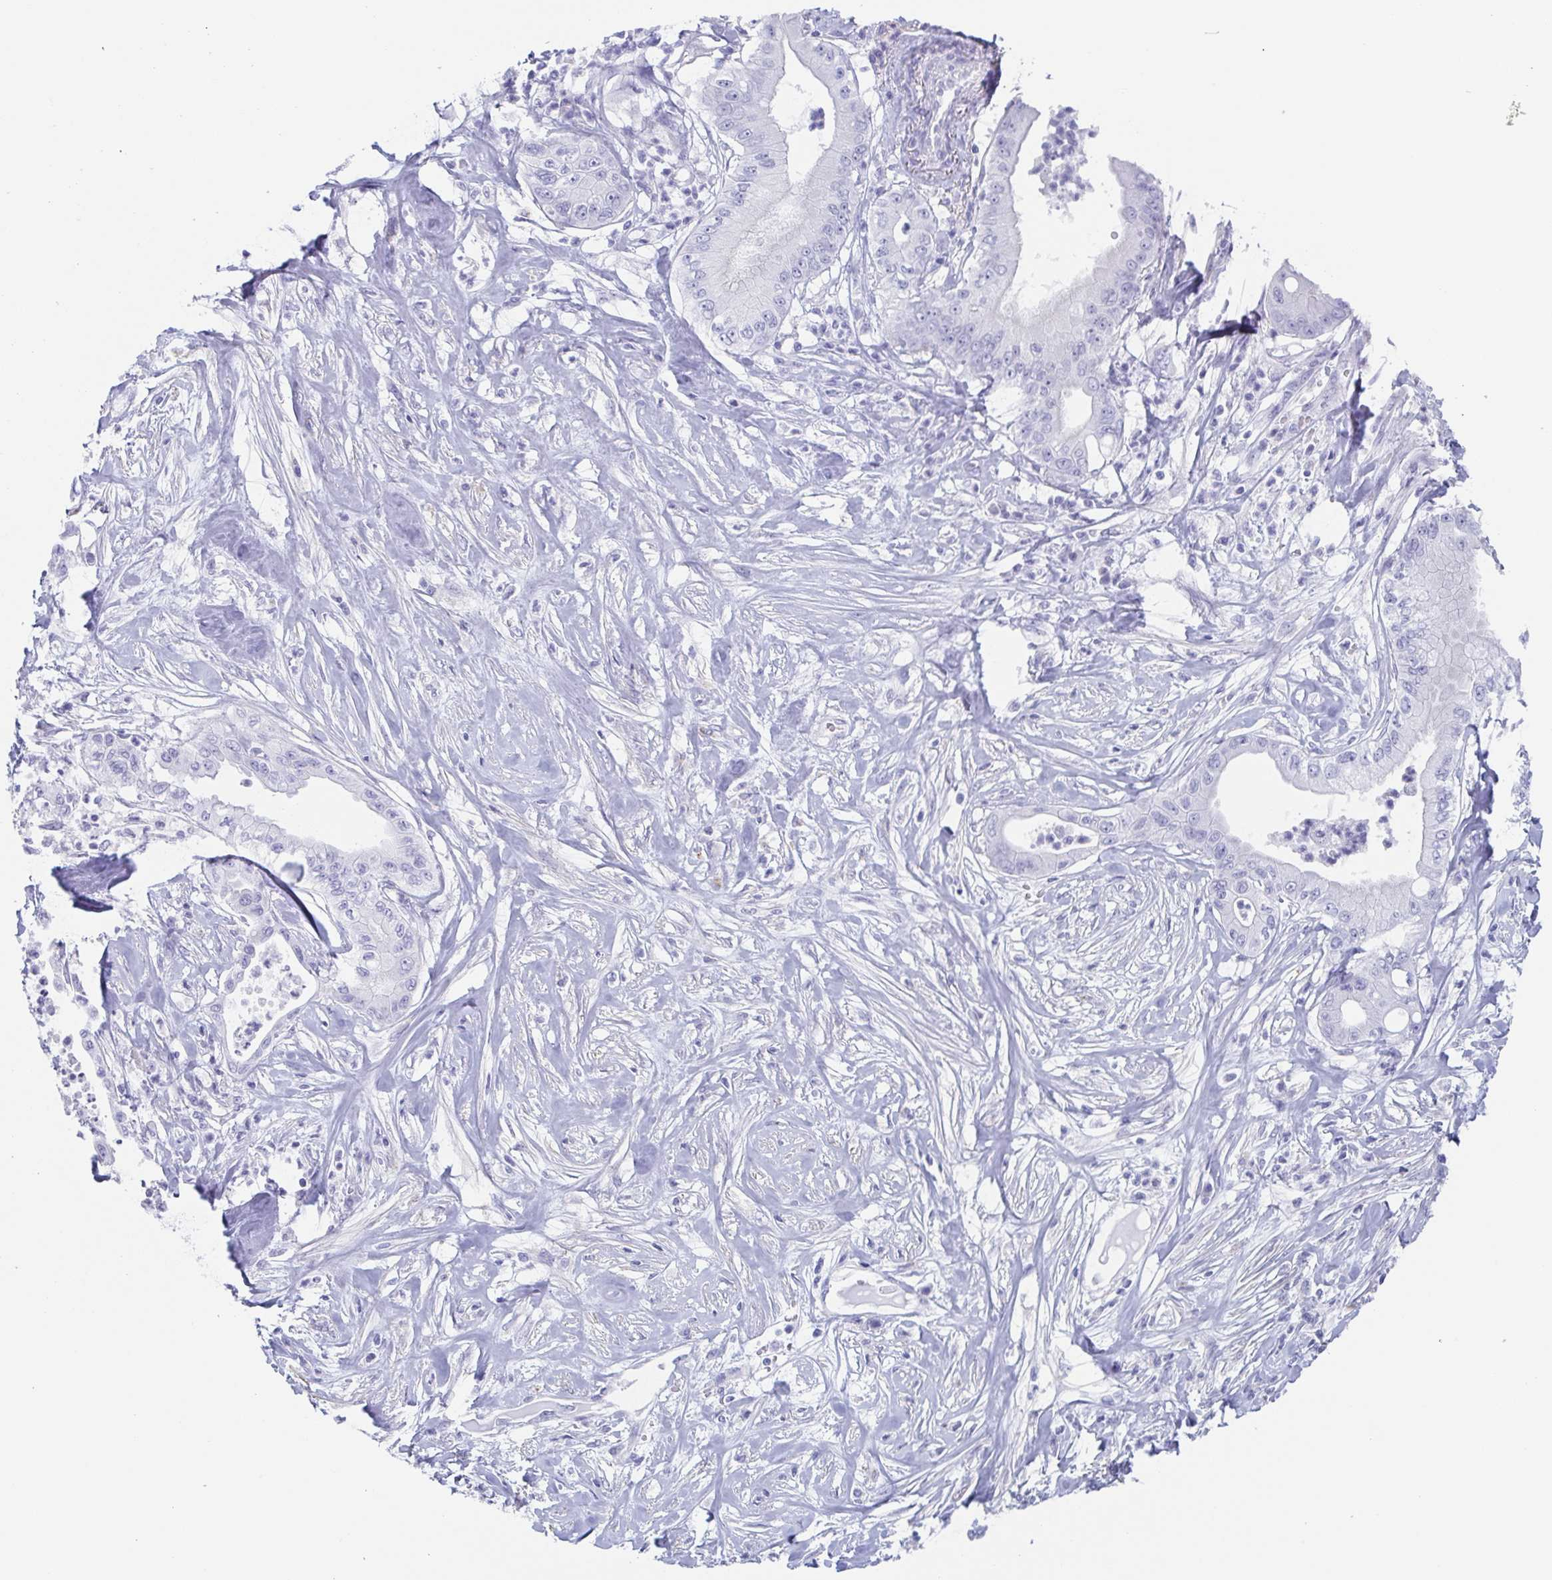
{"staining": {"intensity": "negative", "quantity": "none", "location": "none"}, "tissue": "pancreatic cancer", "cell_type": "Tumor cells", "image_type": "cancer", "snomed": [{"axis": "morphology", "description": "Adenocarcinoma, NOS"}, {"axis": "topography", "description": "Pancreas"}], "caption": "This histopathology image is of pancreatic adenocarcinoma stained with immunohistochemistry to label a protein in brown with the nuclei are counter-stained blue. There is no staining in tumor cells.", "gene": "TAGLN3", "patient": {"sex": "male", "age": 71}}